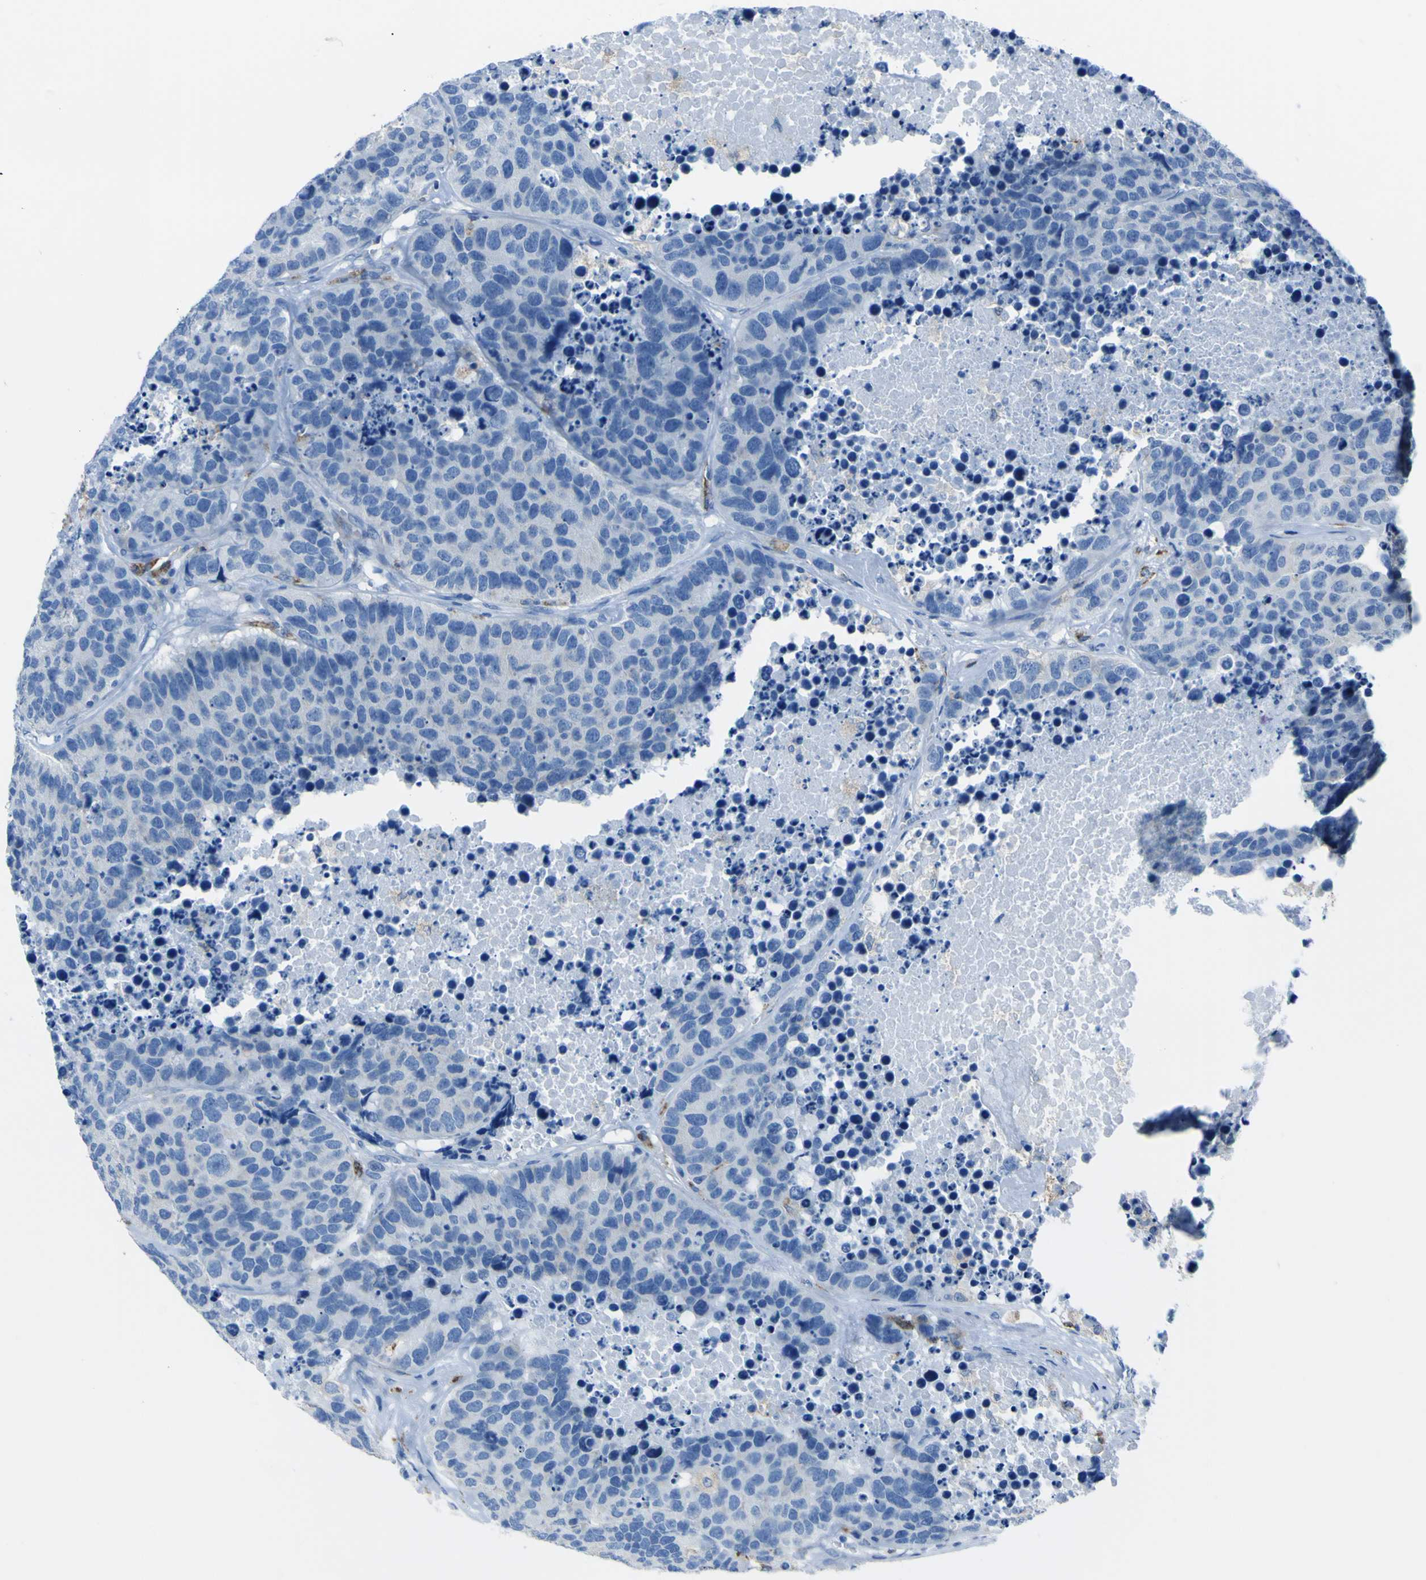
{"staining": {"intensity": "negative", "quantity": "none", "location": "none"}, "tissue": "carcinoid", "cell_type": "Tumor cells", "image_type": "cancer", "snomed": [{"axis": "morphology", "description": "Carcinoid, malignant, NOS"}, {"axis": "topography", "description": "Lung"}], "caption": "DAB immunohistochemical staining of human carcinoid shows no significant staining in tumor cells.", "gene": "ACSL1", "patient": {"sex": "male", "age": 60}}